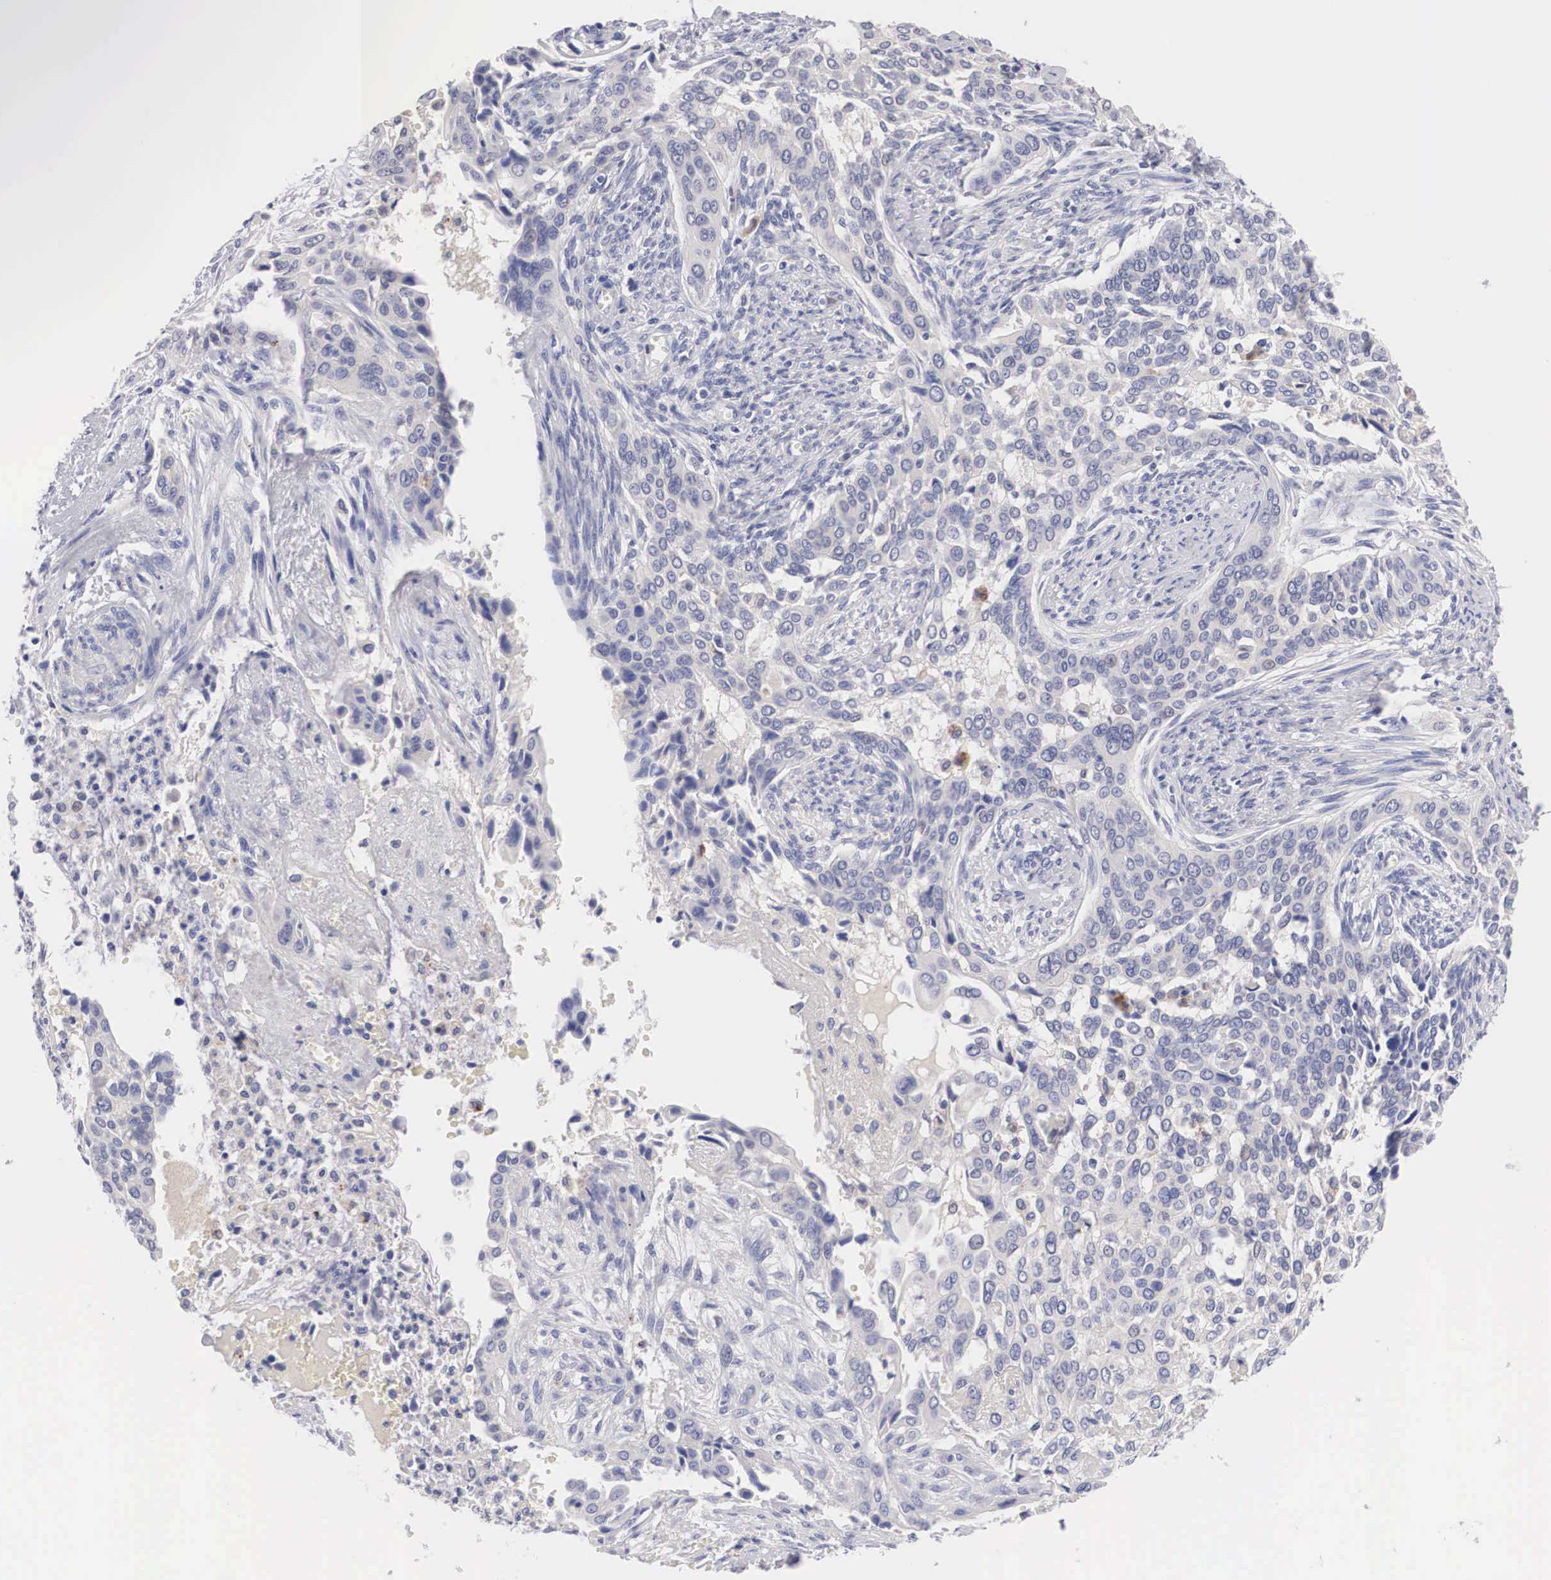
{"staining": {"intensity": "negative", "quantity": "none", "location": "none"}, "tissue": "cervical cancer", "cell_type": "Tumor cells", "image_type": "cancer", "snomed": [{"axis": "morphology", "description": "Squamous cell carcinoma, NOS"}, {"axis": "topography", "description": "Cervix"}], "caption": "IHC photomicrograph of neoplastic tissue: cervical squamous cell carcinoma stained with DAB (3,3'-diaminobenzidine) reveals no significant protein expression in tumor cells. (DAB (3,3'-diaminobenzidine) immunohistochemistry (IHC) with hematoxylin counter stain).", "gene": "ABHD4", "patient": {"sex": "female", "age": 34}}